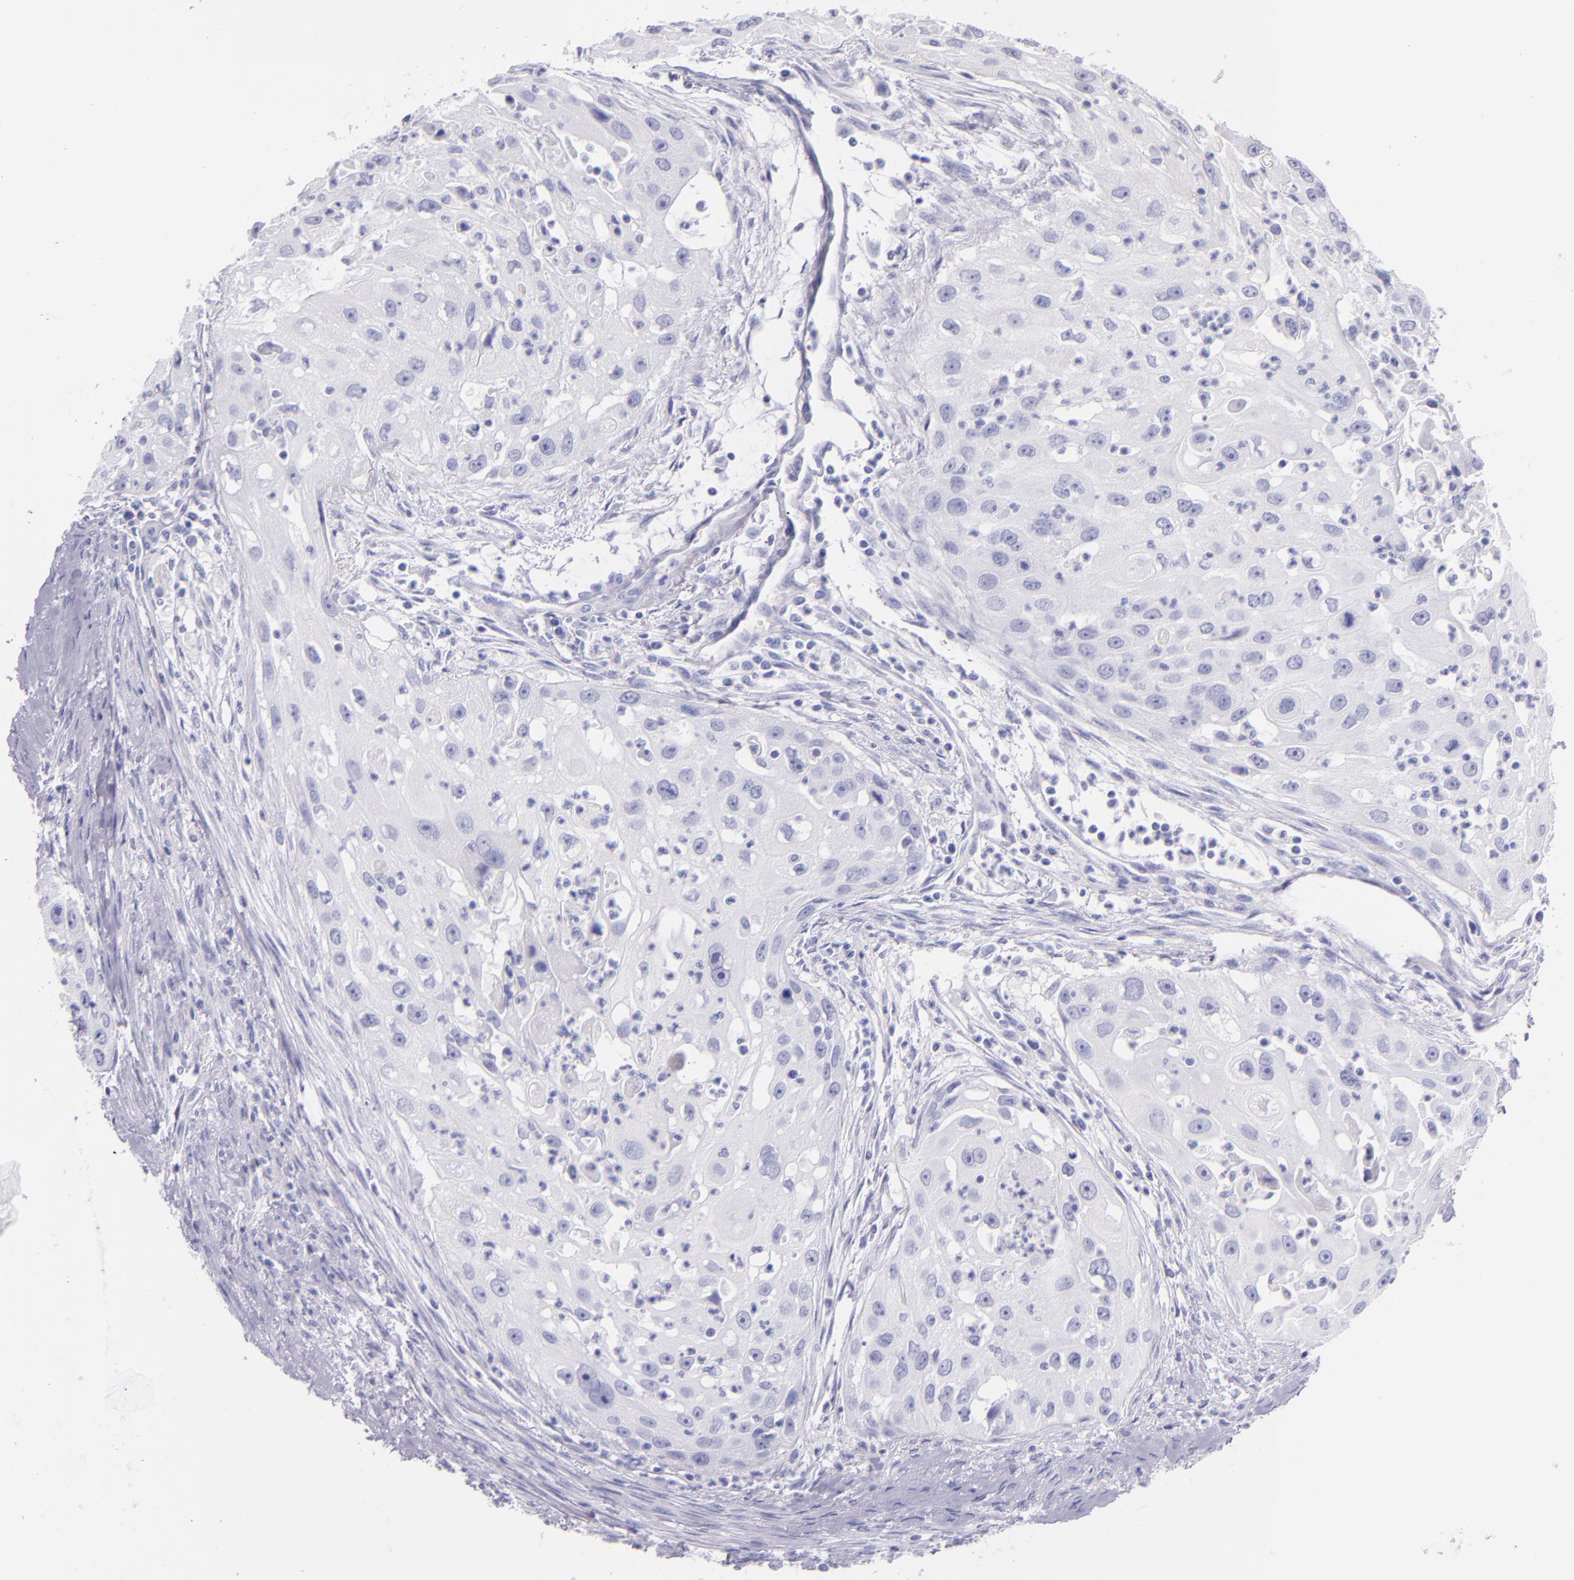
{"staining": {"intensity": "negative", "quantity": "none", "location": "none"}, "tissue": "head and neck cancer", "cell_type": "Tumor cells", "image_type": "cancer", "snomed": [{"axis": "morphology", "description": "Squamous cell carcinoma, NOS"}, {"axis": "topography", "description": "Head-Neck"}], "caption": "An IHC photomicrograph of head and neck cancer (squamous cell carcinoma) is shown. There is no staining in tumor cells of head and neck cancer (squamous cell carcinoma).", "gene": "SFTPB", "patient": {"sex": "male", "age": 64}}